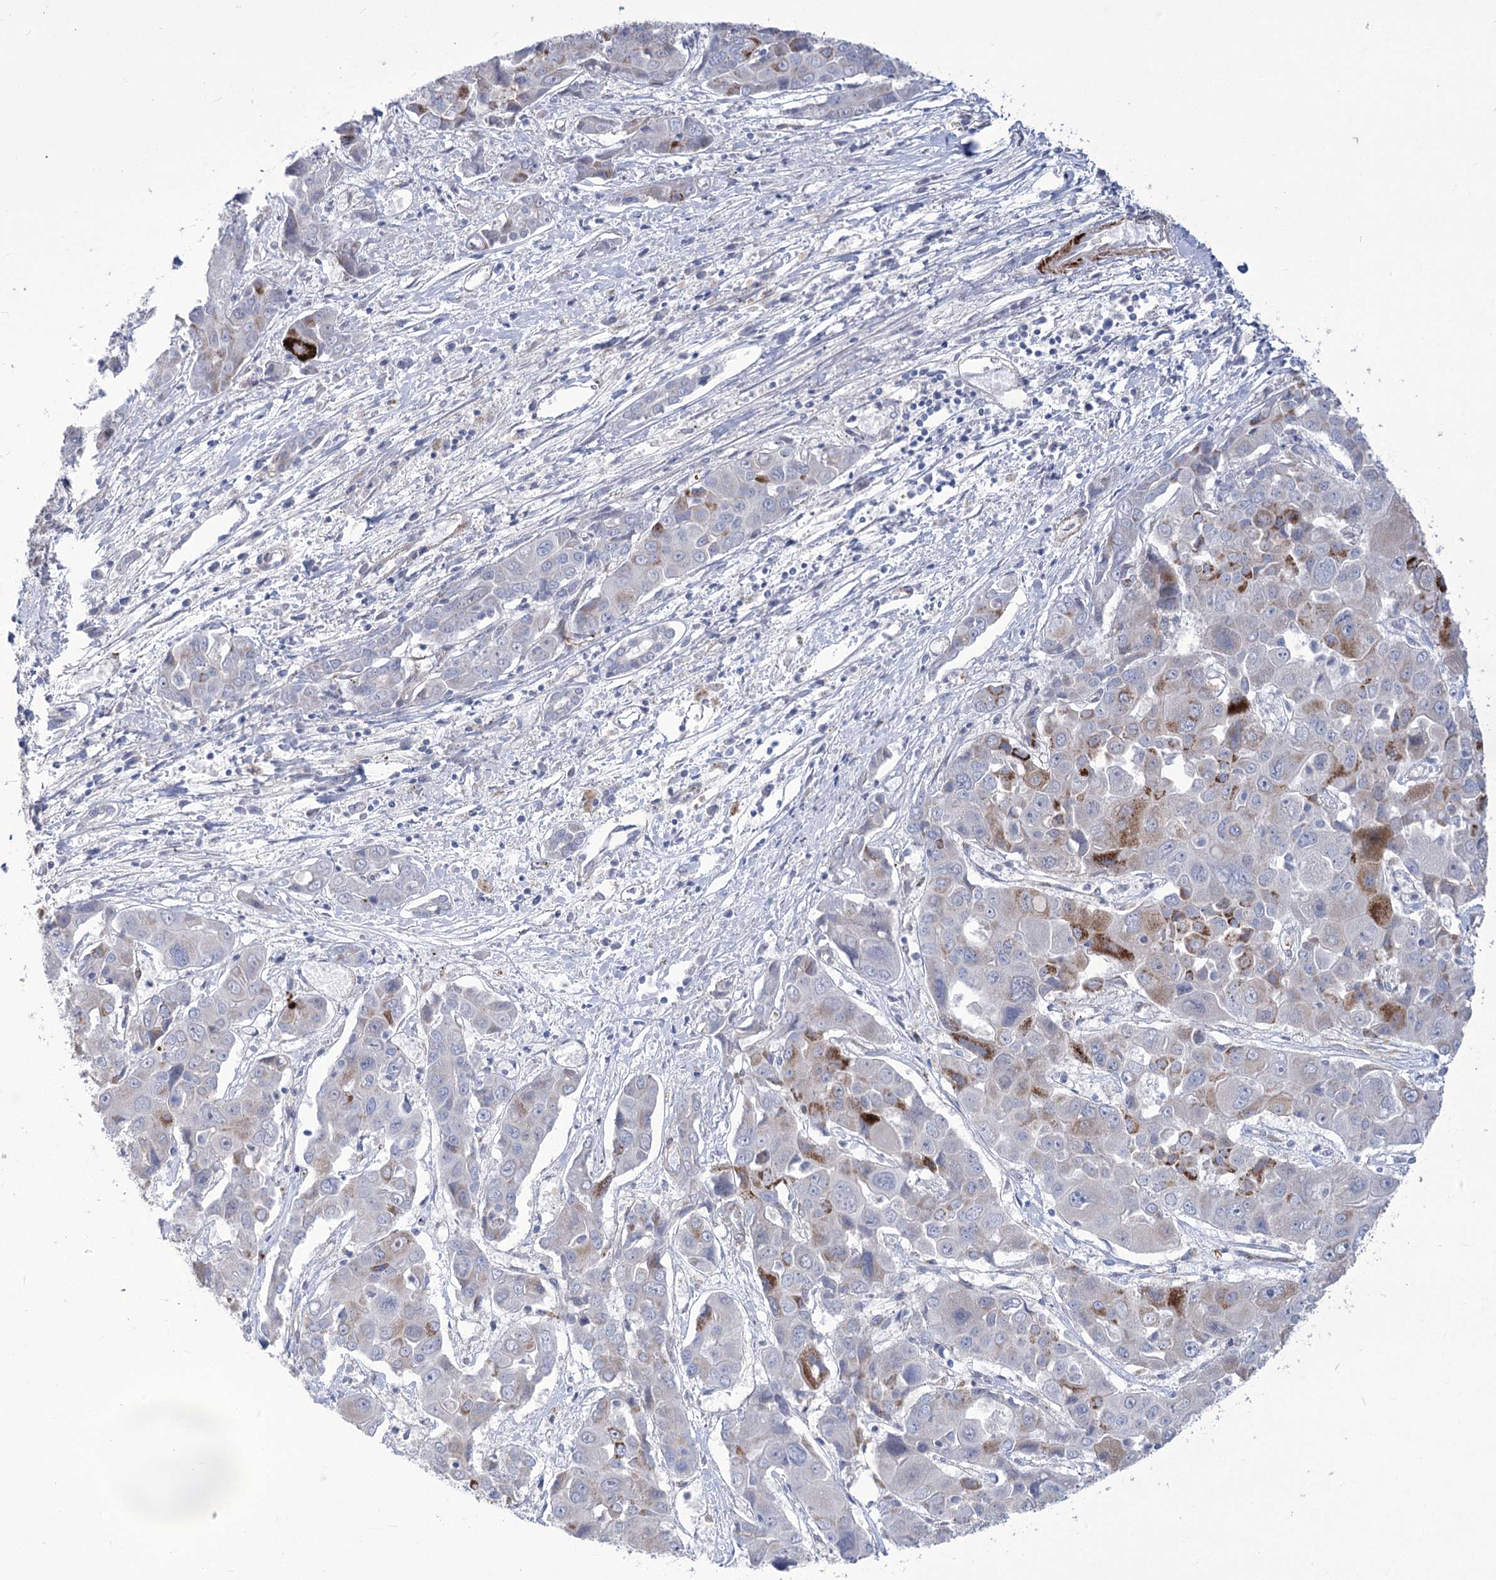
{"staining": {"intensity": "negative", "quantity": "none", "location": "none"}, "tissue": "liver cancer", "cell_type": "Tumor cells", "image_type": "cancer", "snomed": [{"axis": "morphology", "description": "Cholangiocarcinoma"}, {"axis": "topography", "description": "Liver"}], "caption": "Tumor cells are negative for protein expression in human liver cholangiocarcinoma.", "gene": "ANGPTL3", "patient": {"sex": "male", "age": 67}}